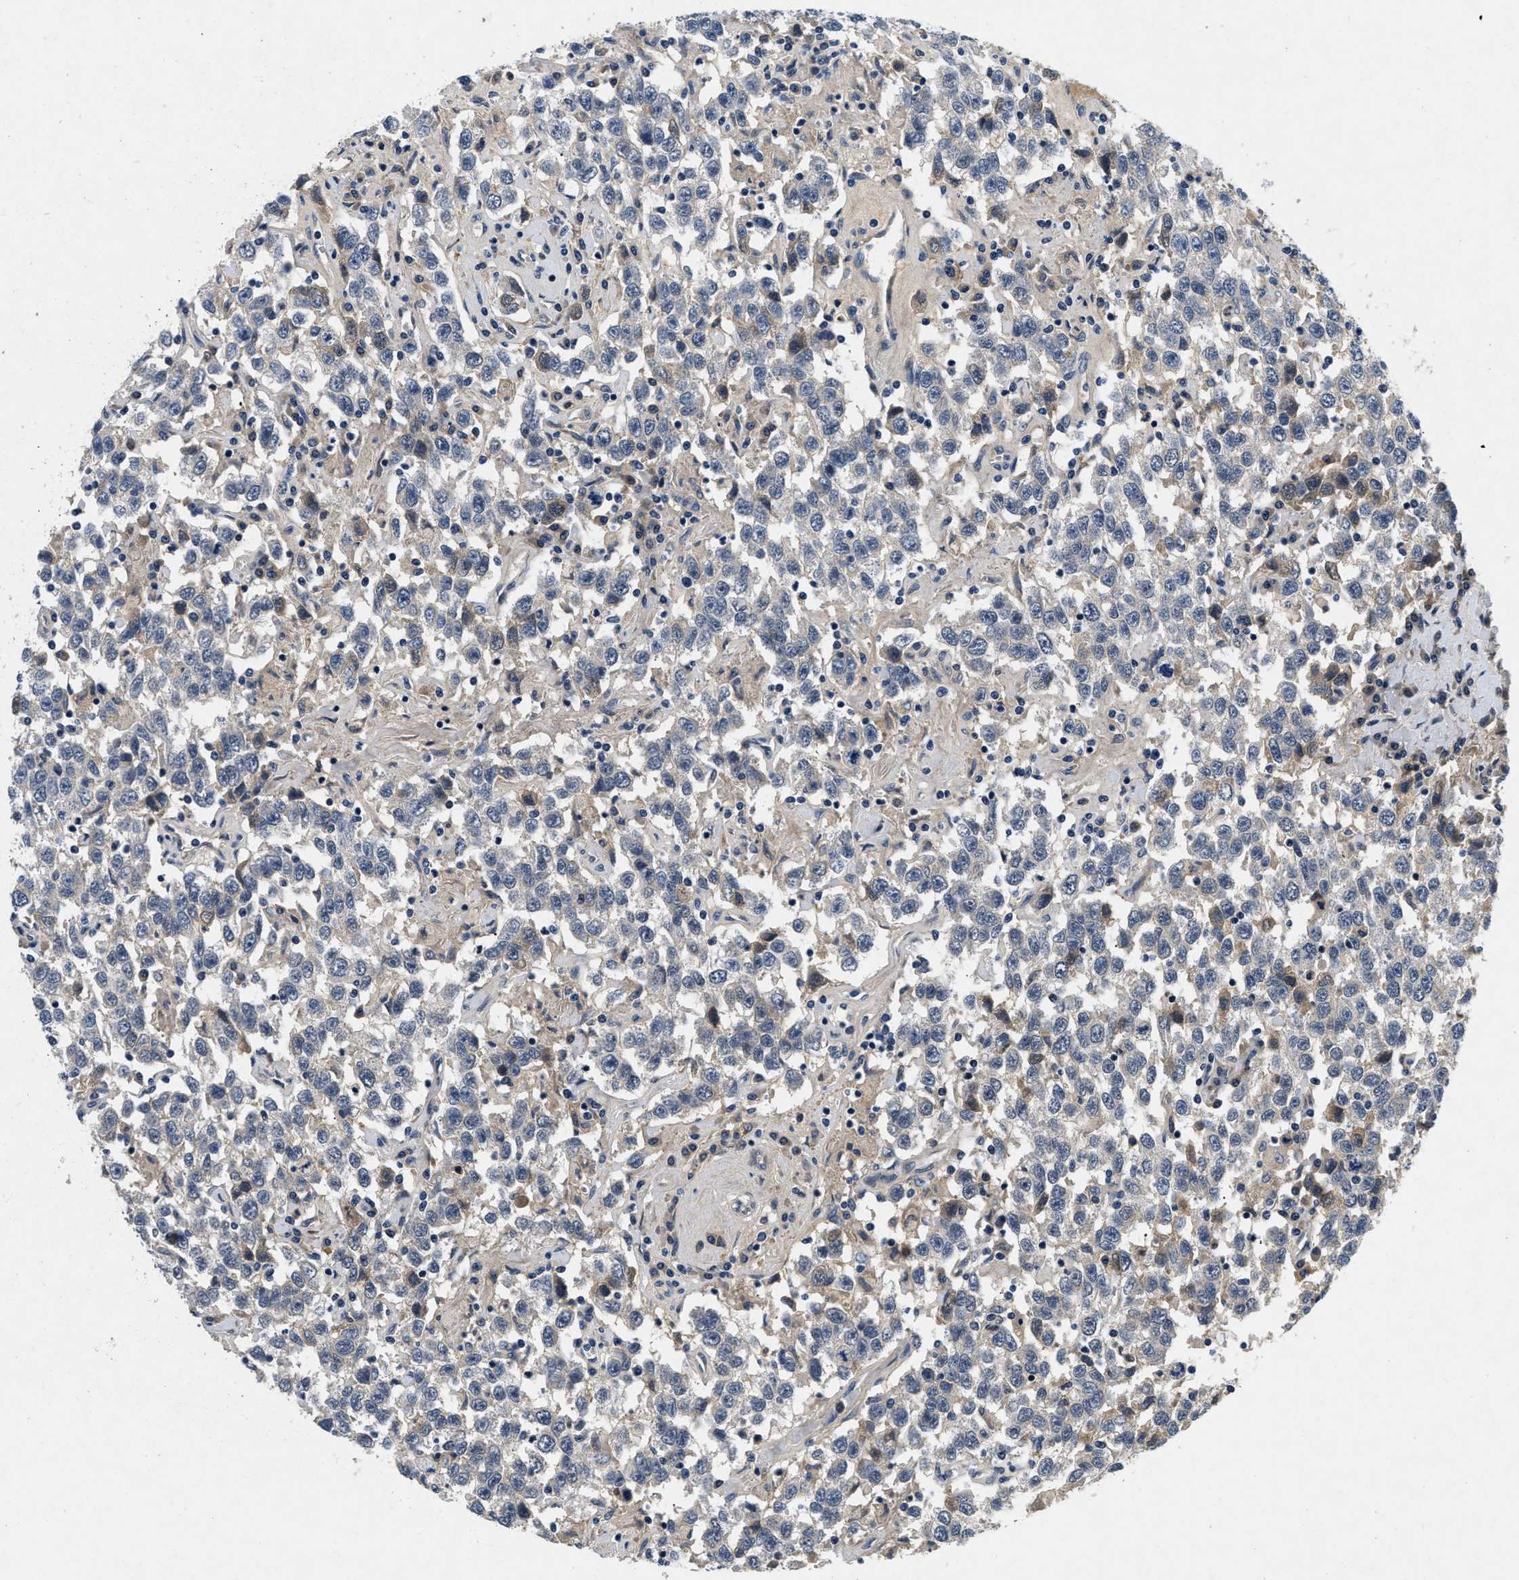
{"staining": {"intensity": "moderate", "quantity": "25%-75%", "location": "cytoplasmic/membranous"}, "tissue": "testis cancer", "cell_type": "Tumor cells", "image_type": "cancer", "snomed": [{"axis": "morphology", "description": "Seminoma, NOS"}, {"axis": "topography", "description": "Testis"}], "caption": "IHC of human testis cancer reveals medium levels of moderate cytoplasmic/membranous staining in approximately 25%-75% of tumor cells. (DAB (3,3'-diaminobenzidine) IHC, brown staining for protein, blue staining for nuclei).", "gene": "PDP1", "patient": {"sex": "male", "age": 41}}